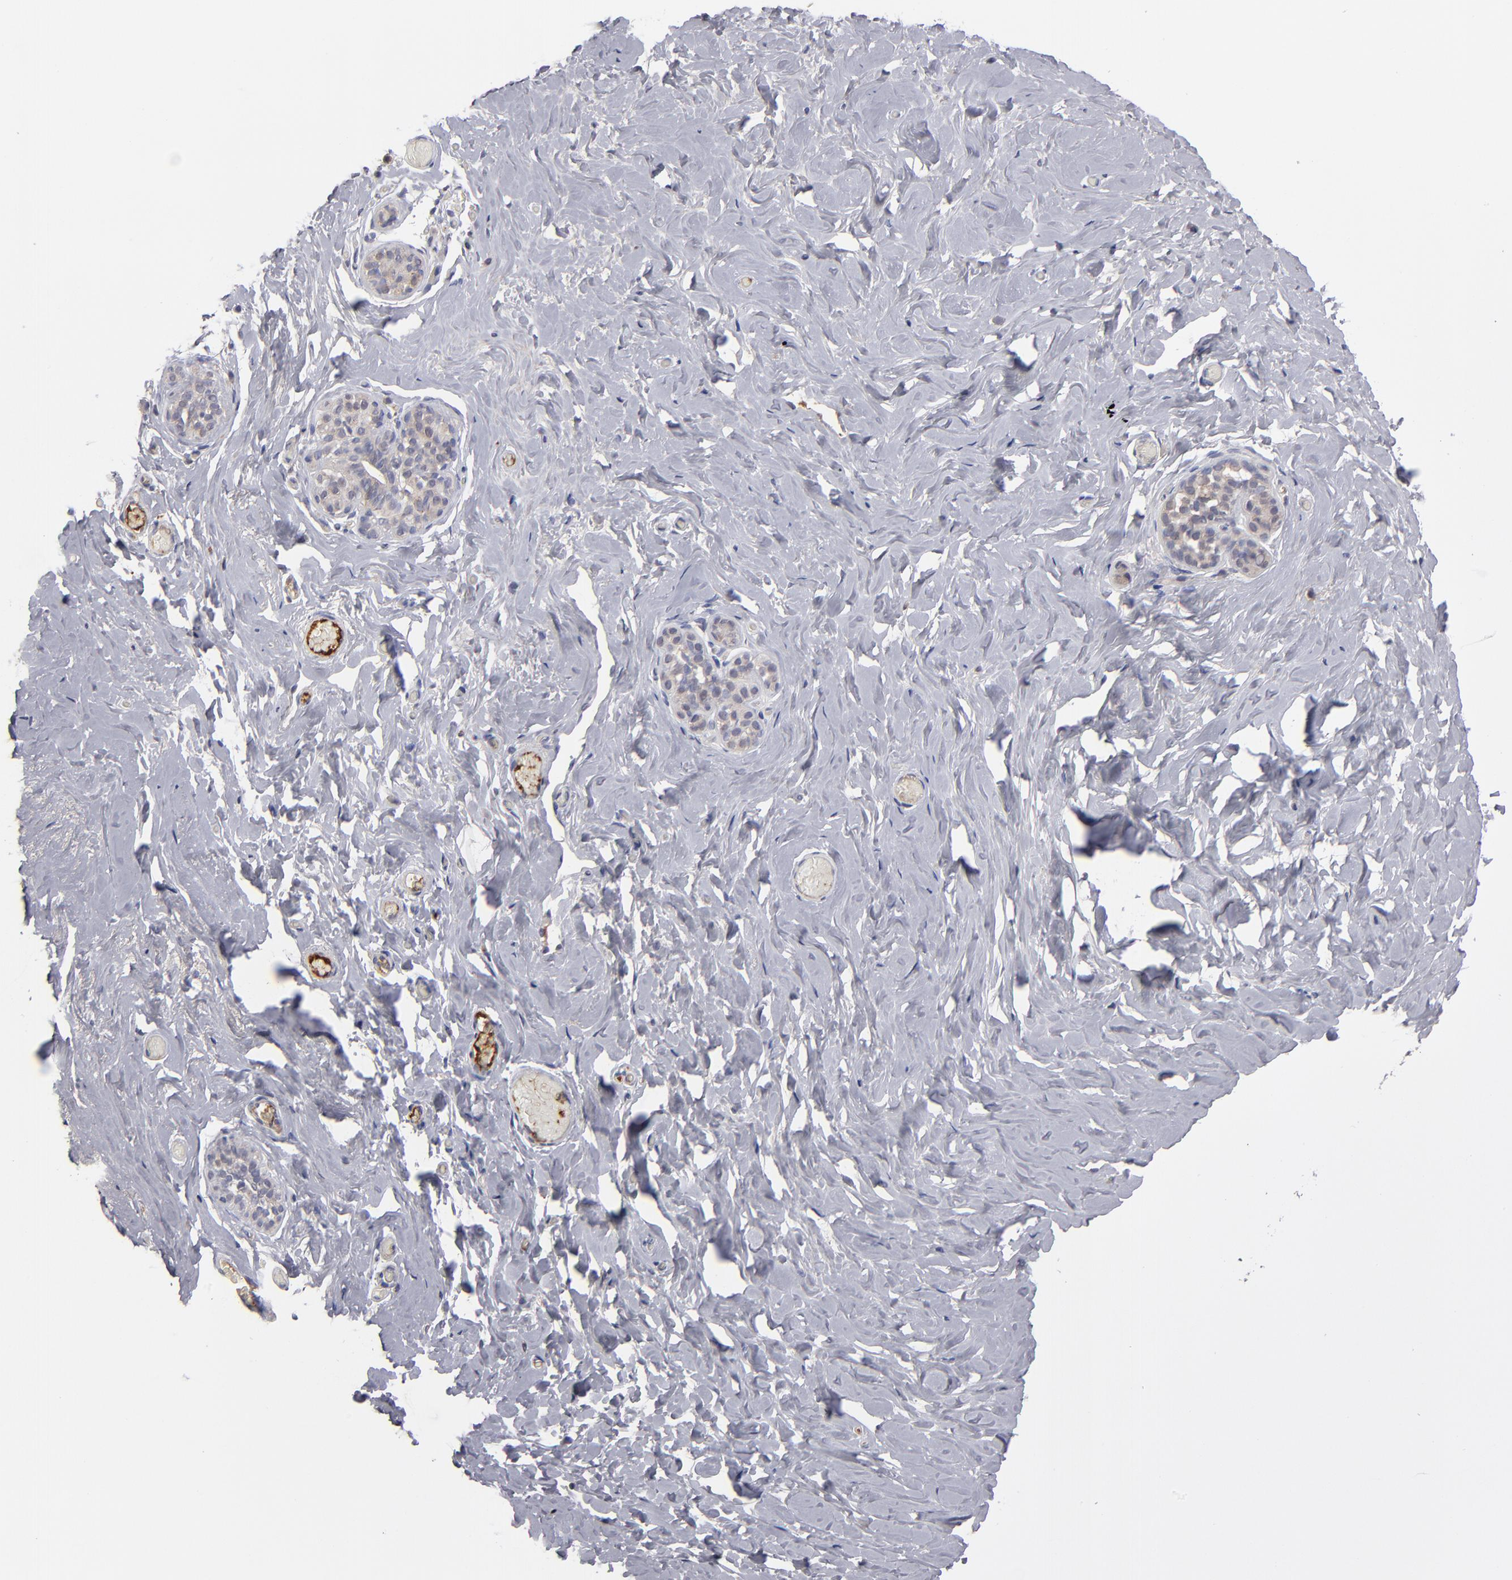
{"staining": {"intensity": "negative", "quantity": "none", "location": "none"}, "tissue": "breast", "cell_type": "Adipocytes", "image_type": "normal", "snomed": [{"axis": "morphology", "description": "Normal tissue, NOS"}, {"axis": "topography", "description": "Breast"}], "caption": "DAB immunohistochemical staining of normal human breast displays no significant expression in adipocytes.", "gene": "EXD2", "patient": {"sex": "female", "age": 75}}